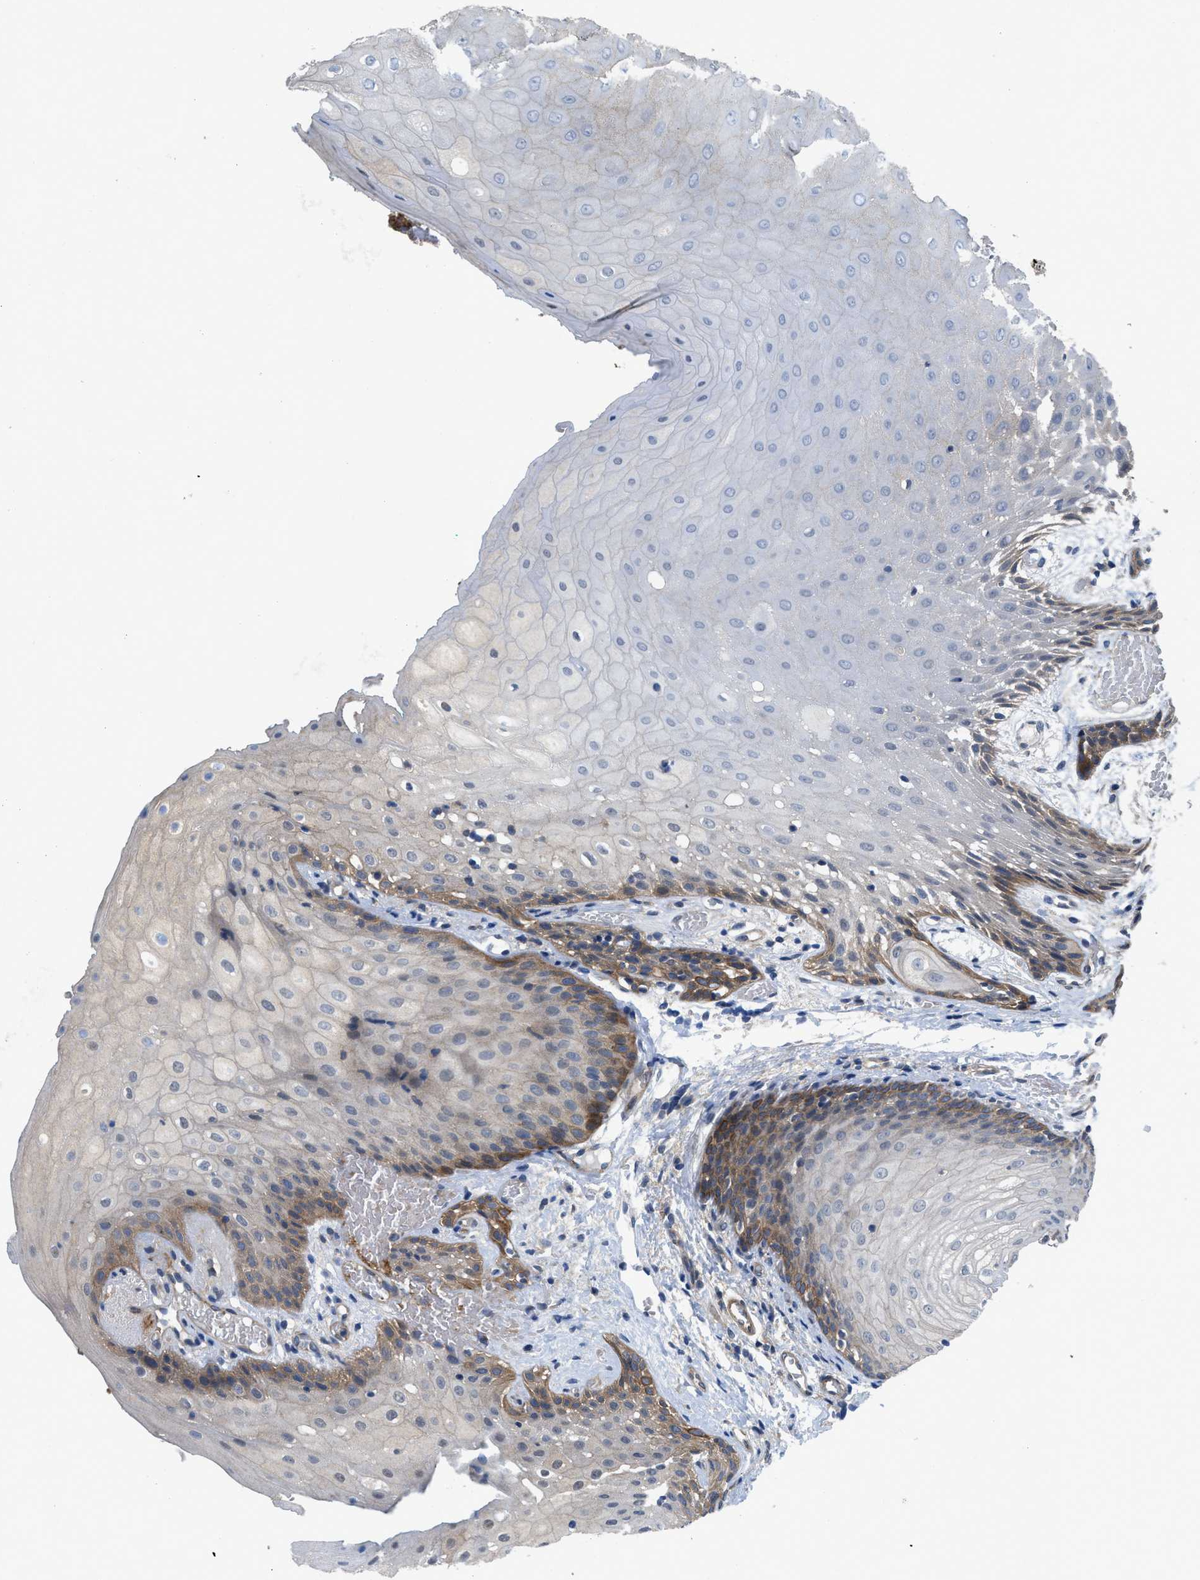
{"staining": {"intensity": "moderate", "quantity": "<25%", "location": "cytoplasmic/membranous"}, "tissue": "oral mucosa", "cell_type": "Squamous epithelial cells", "image_type": "normal", "snomed": [{"axis": "morphology", "description": "Normal tissue, NOS"}, {"axis": "morphology", "description": "Squamous cell carcinoma, NOS"}, {"axis": "topography", "description": "Oral tissue"}, {"axis": "topography", "description": "Salivary gland"}, {"axis": "topography", "description": "Head-Neck"}], "caption": "Immunohistochemistry staining of normal oral mucosa, which exhibits low levels of moderate cytoplasmic/membranous expression in approximately <25% of squamous epithelial cells indicating moderate cytoplasmic/membranous protein positivity. The staining was performed using DAB (3,3'-diaminobenzidine) (brown) for protein detection and nuclei were counterstained in hematoxylin (blue).", "gene": "PANX1", "patient": {"sex": "female", "age": 62}}